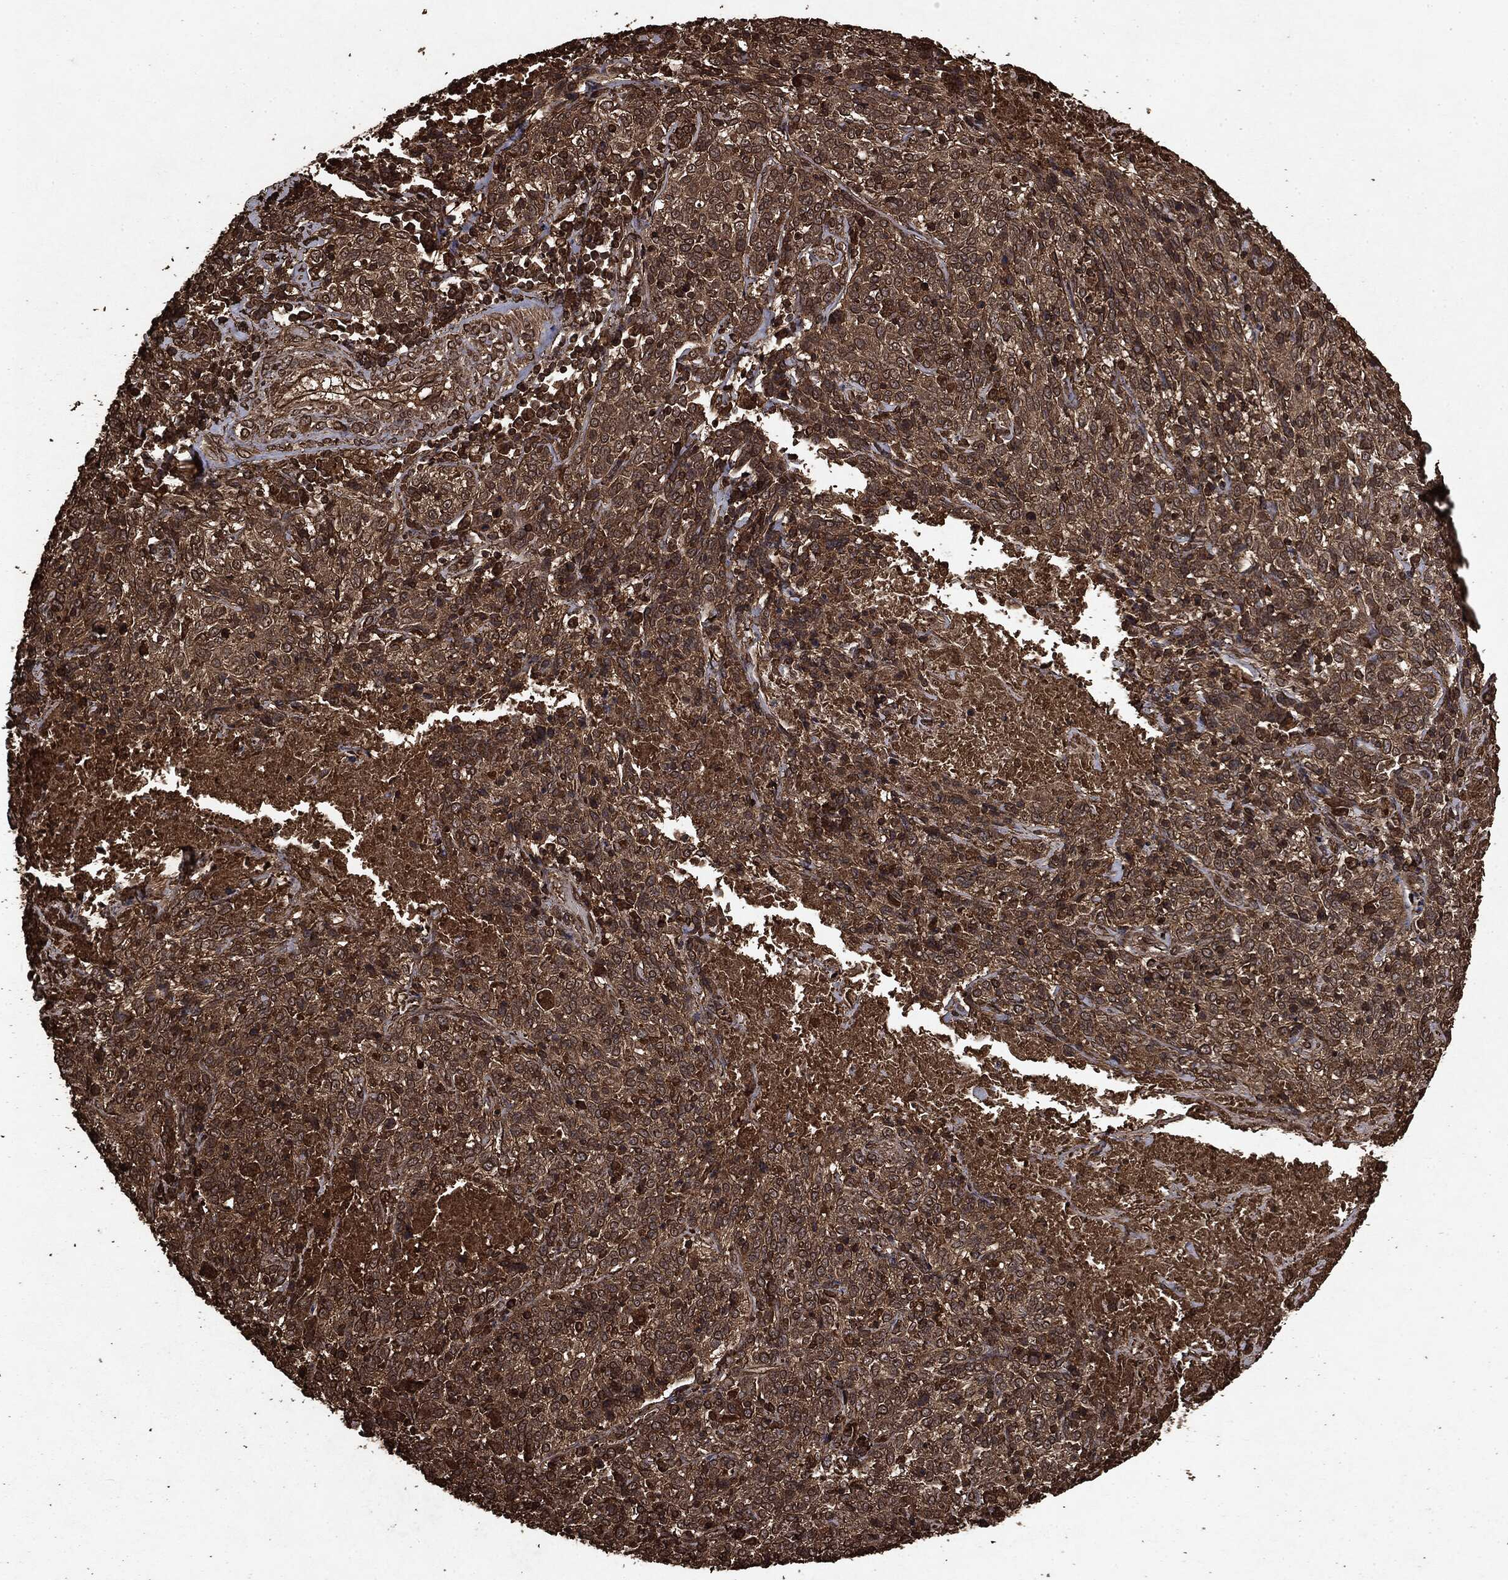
{"staining": {"intensity": "moderate", "quantity": ">75%", "location": "cytoplasmic/membranous"}, "tissue": "cervical cancer", "cell_type": "Tumor cells", "image_type": "cancer", "snomed": [{"axis": "morphology", "description": "Squamous cell carcinoma, NOS"}, {"axis": "topography", "description": "Cervix"}], "caption": "Immunohistochemical staining of cervical cancer (squamous cell carcinoma) exhibits medium levels of moderate cytoplasmic/membranous positivity in about >75% of tumor cells.", "gene": "ARAF", "patient": {"sex": "female", "age": 46}}